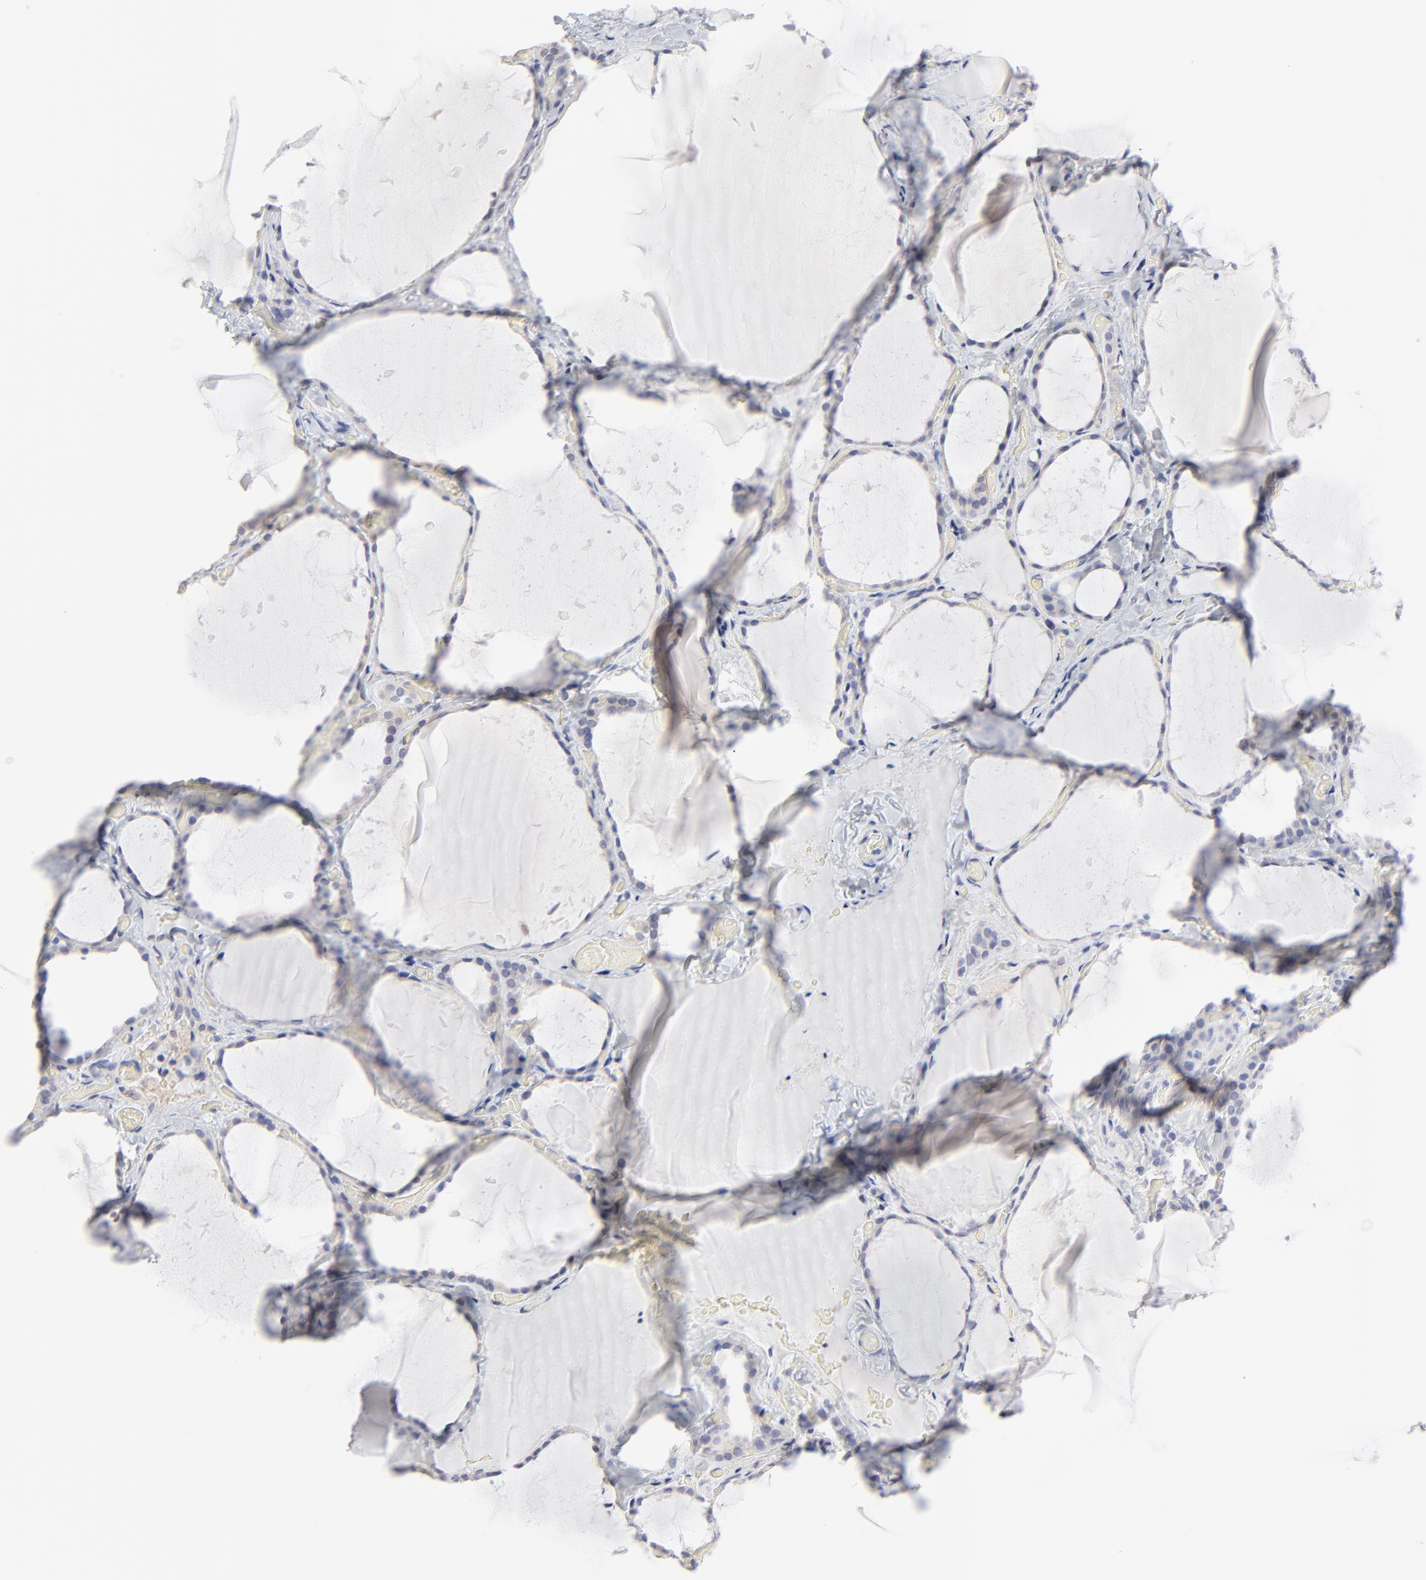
{"staining": {"intensity": "weak", "quantity": ">75%", "location": "cytoplasmic/membranous"}, "tissue": "thyroid gland", "cell_type": "Glandular cells", "image_type": "normal", "snomed": [{"axis": "morphology", "description": "Normal tissue, NOS"}, {"axis": "topography", "description": "Thyroid gland"}], "caption": "An image showing weak cytoplasmic/membranous expression in approximately >75% of glandular cells in benign thyroid gland, as visualized by brown immunohistochemical staining.", "gene": "TRIM22", "patient": {"sex": "female", "age": 22}}